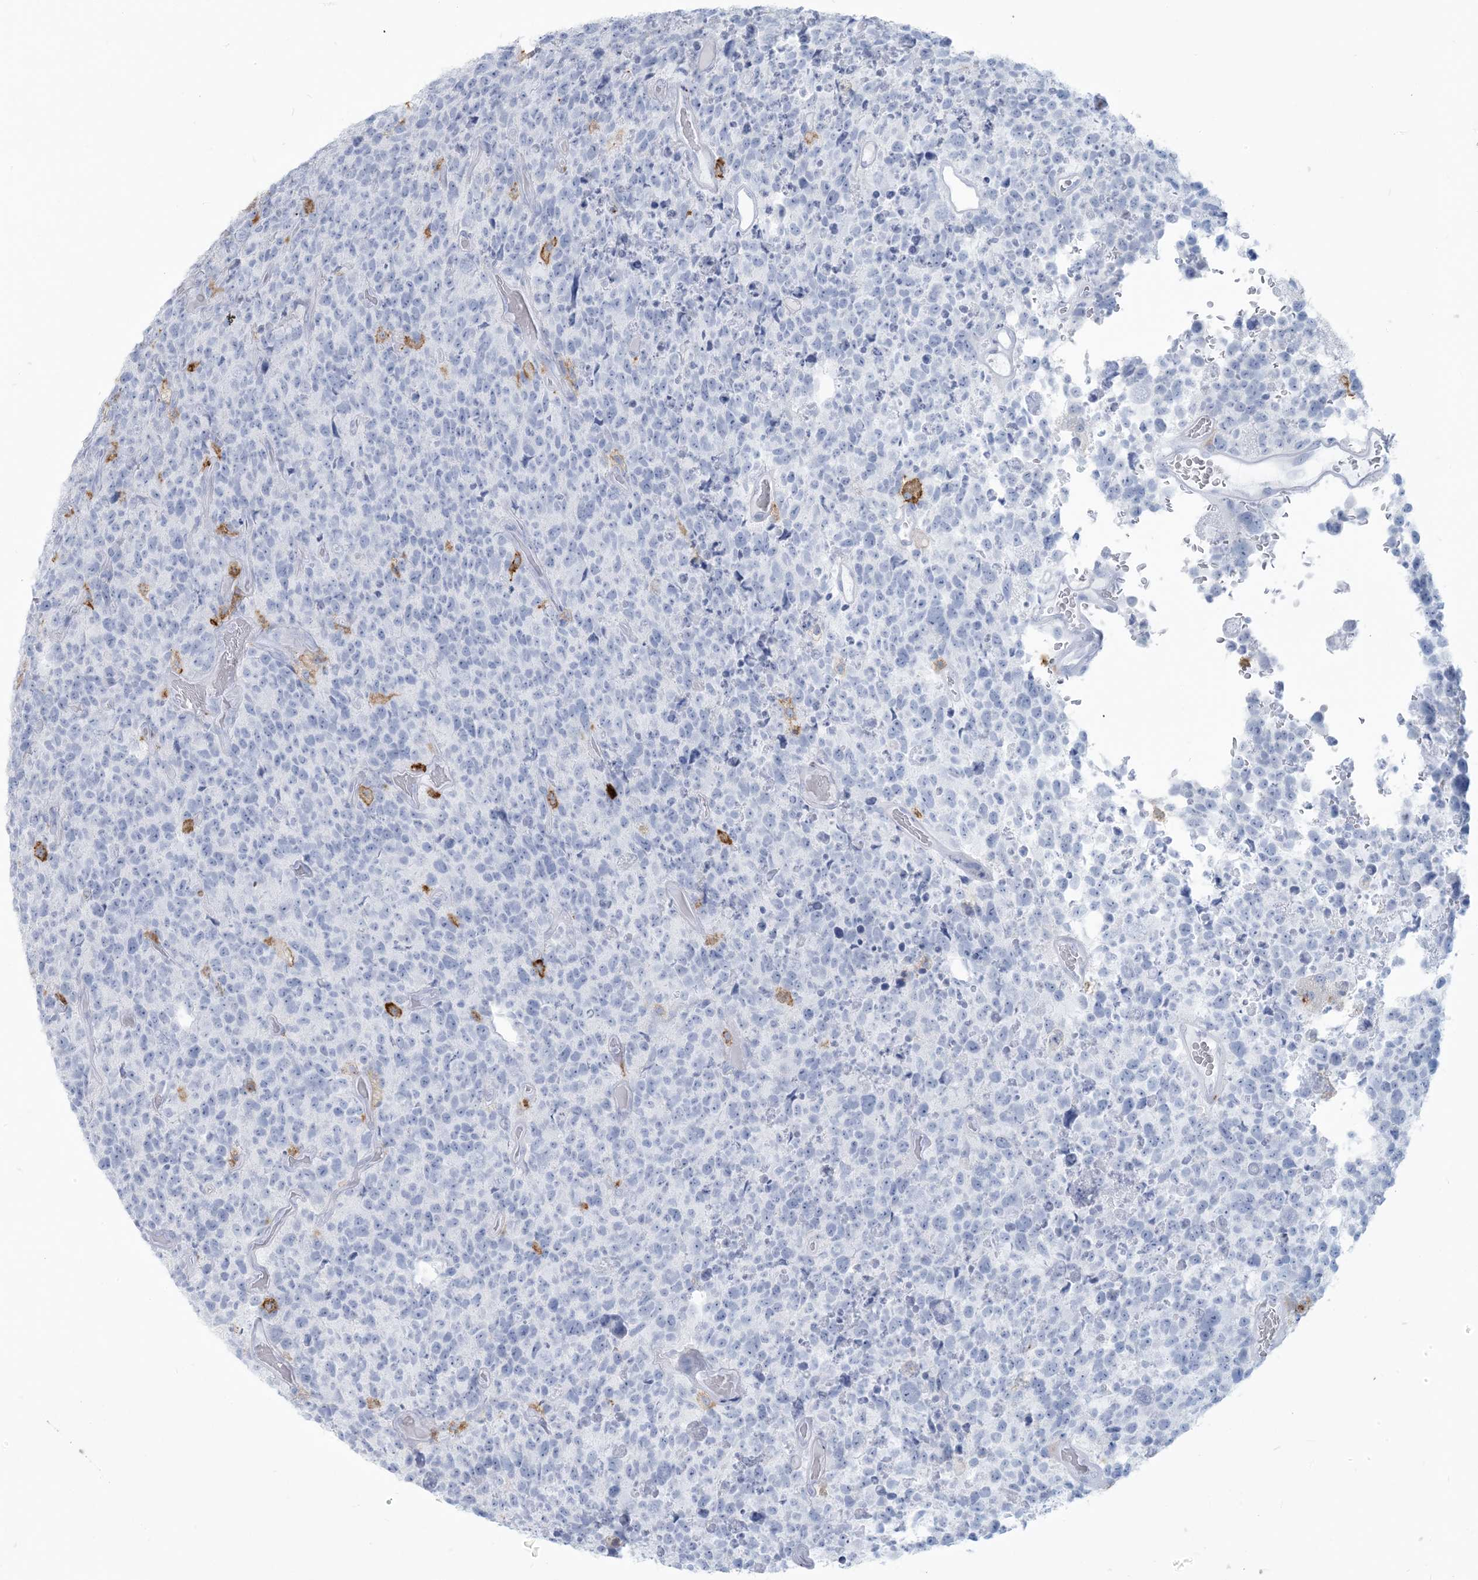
{"staining": {"intensity": "negative", "quantity": "none", "location": "none"}, "tissue": "glioma", "cell_type": "Tumor cells", "image_type": "cancer", "snomed": [{"axis": "morphology", "description": "Glioma, malignant, High grade"}, {"axis": "topography", "description": "Brain"}], "caption": "This is an immunohistochemistry micrograph of glioma. There is no staining in tumor cells.", "gene": "HLA-DRB1", "patient": {"sex": "male", "age": 69}}